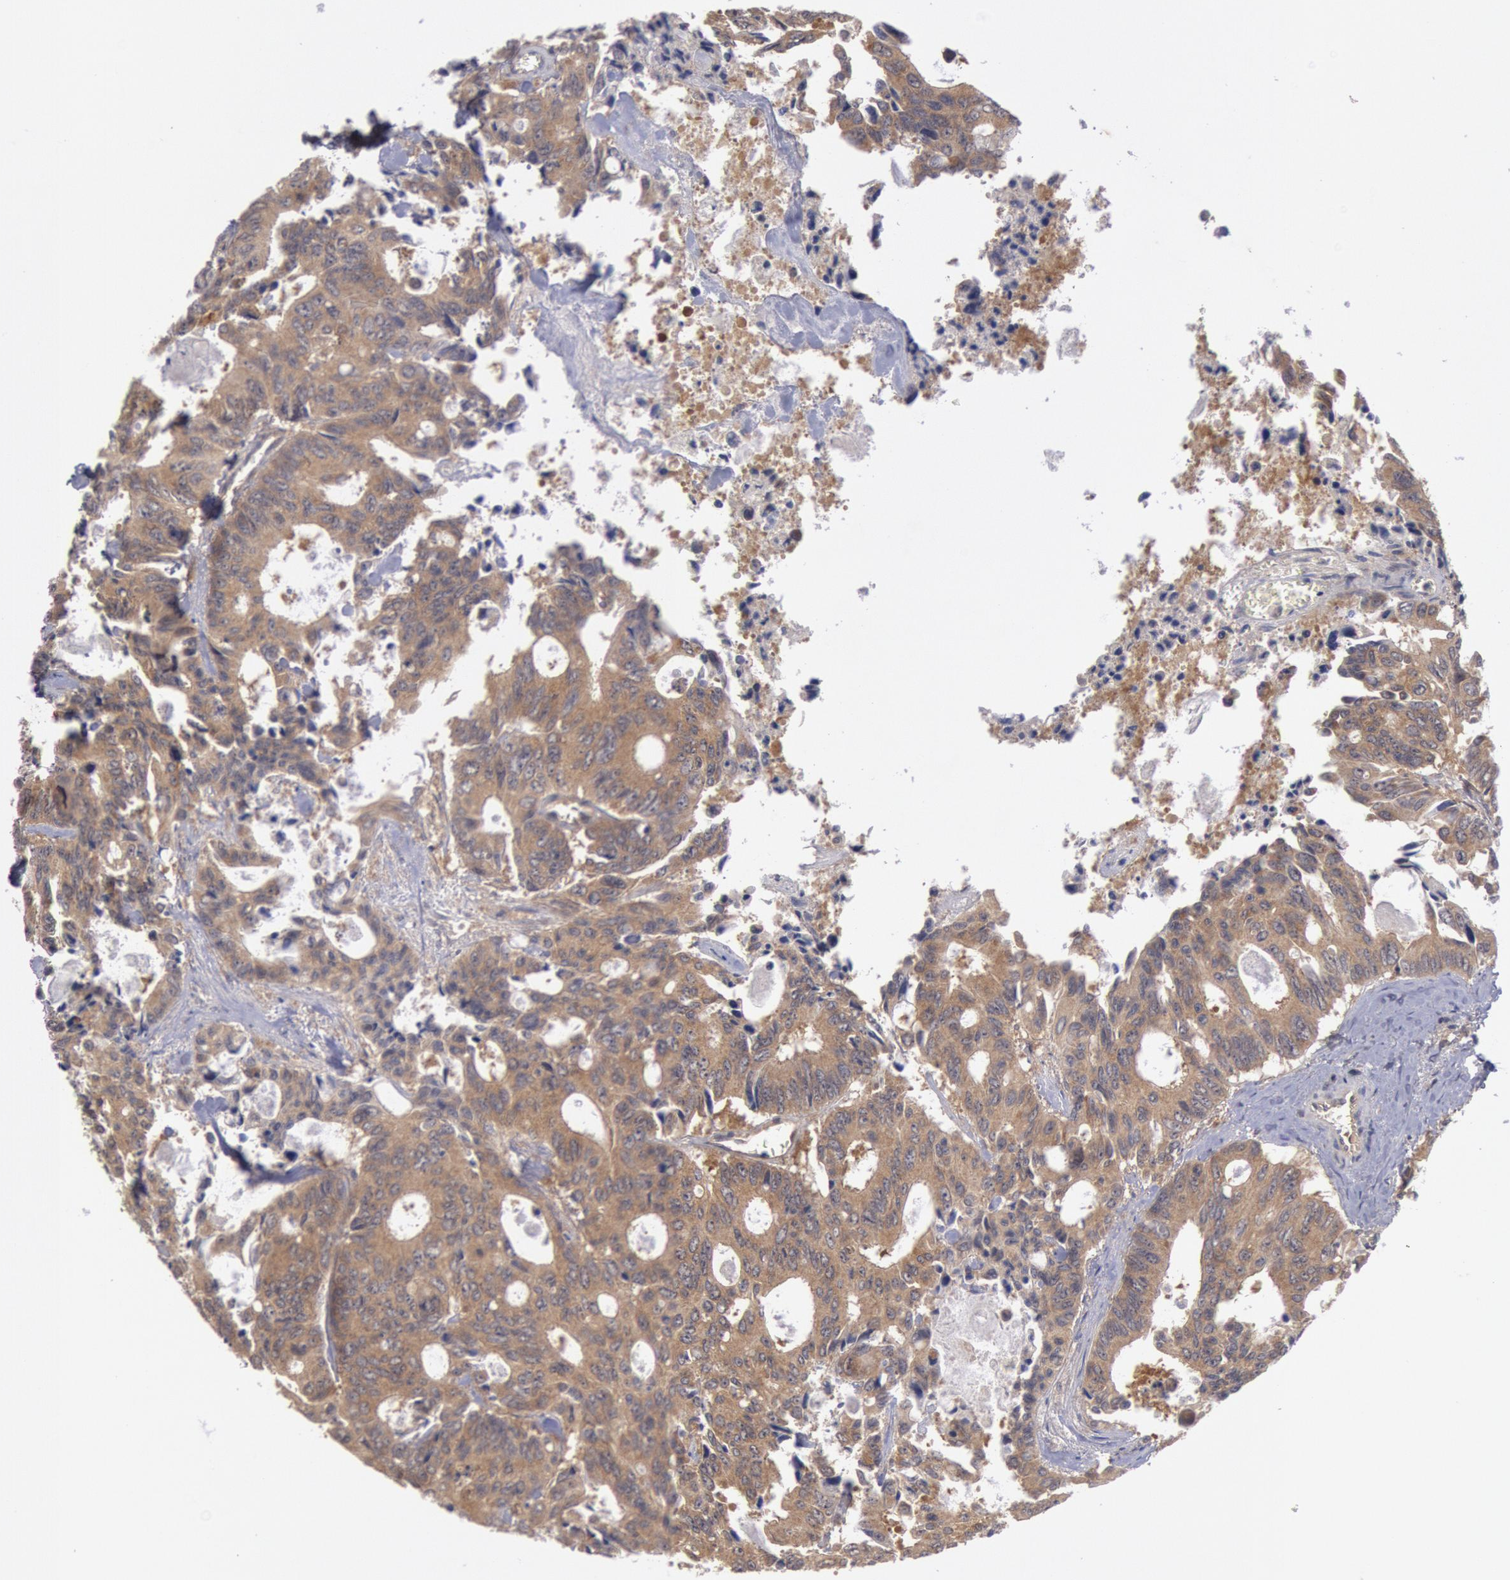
{"staining": {"intensity": "moderate", "quantity": ">75%", "location": "cytoplasmic/membranous"}, "tissue": "colorectal cancer", "cell_type": "Tumor cells", "image_type": "cancer", "snomed": [{"axis": "morphology", "description": "Adenocarcinoma, NOS"}, {"axis": "topography", "description": "Rectum"}], "caption": "This is a micrograph of immunohistochemistry (IHC) staining of colorectal cancer (adenocarcinoma), which shows moderate staining in the cytoplasmic/membranous of tumor cells.", "gene": "BRAF", "patient": {"sex": "male", "age": 76}}